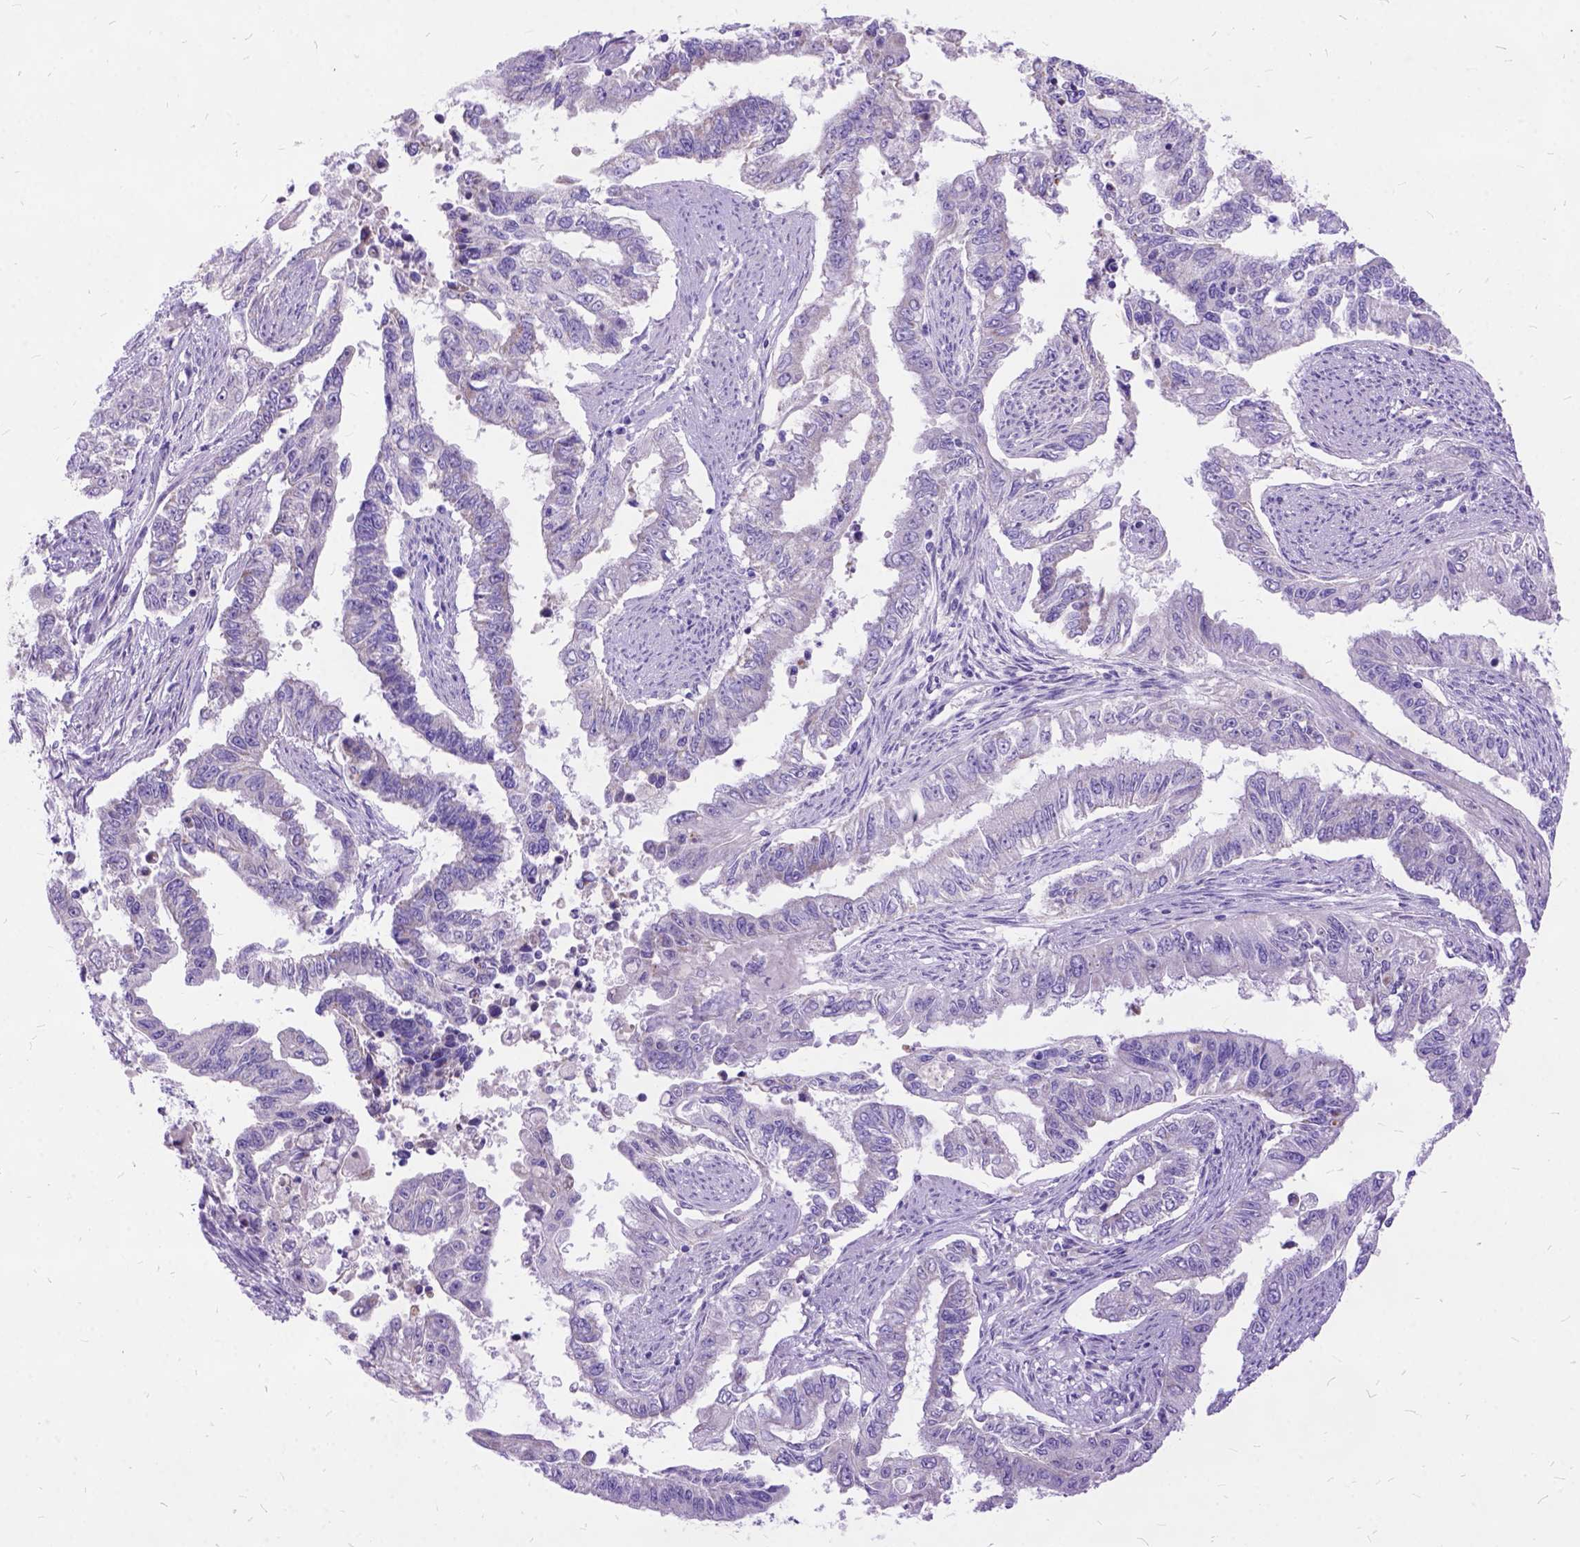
{"staining": {"intensity": "negative", "quantity": "none", "location": "none"}, "tissue": "endometrial cancer", "cell_type": "Tumor cells", "image_type": "cancer", "snomed": [{"axis": "morphology", "description": "Adenocarcinoma, NOS"}, {"axis": "topography", "description": "Uterus"}], "caption": "DAB immunohistochemical staining of adenocarcinoma (endometrial) shows no significant staining in tumor cells. (Stains: DAB immunohistochemistry with hematoxylin counter stain, Microscopy: brightfield microscopy at high magnification).", "gene": "CTAG2", "patient": {"sex": "female", "age": 59}}